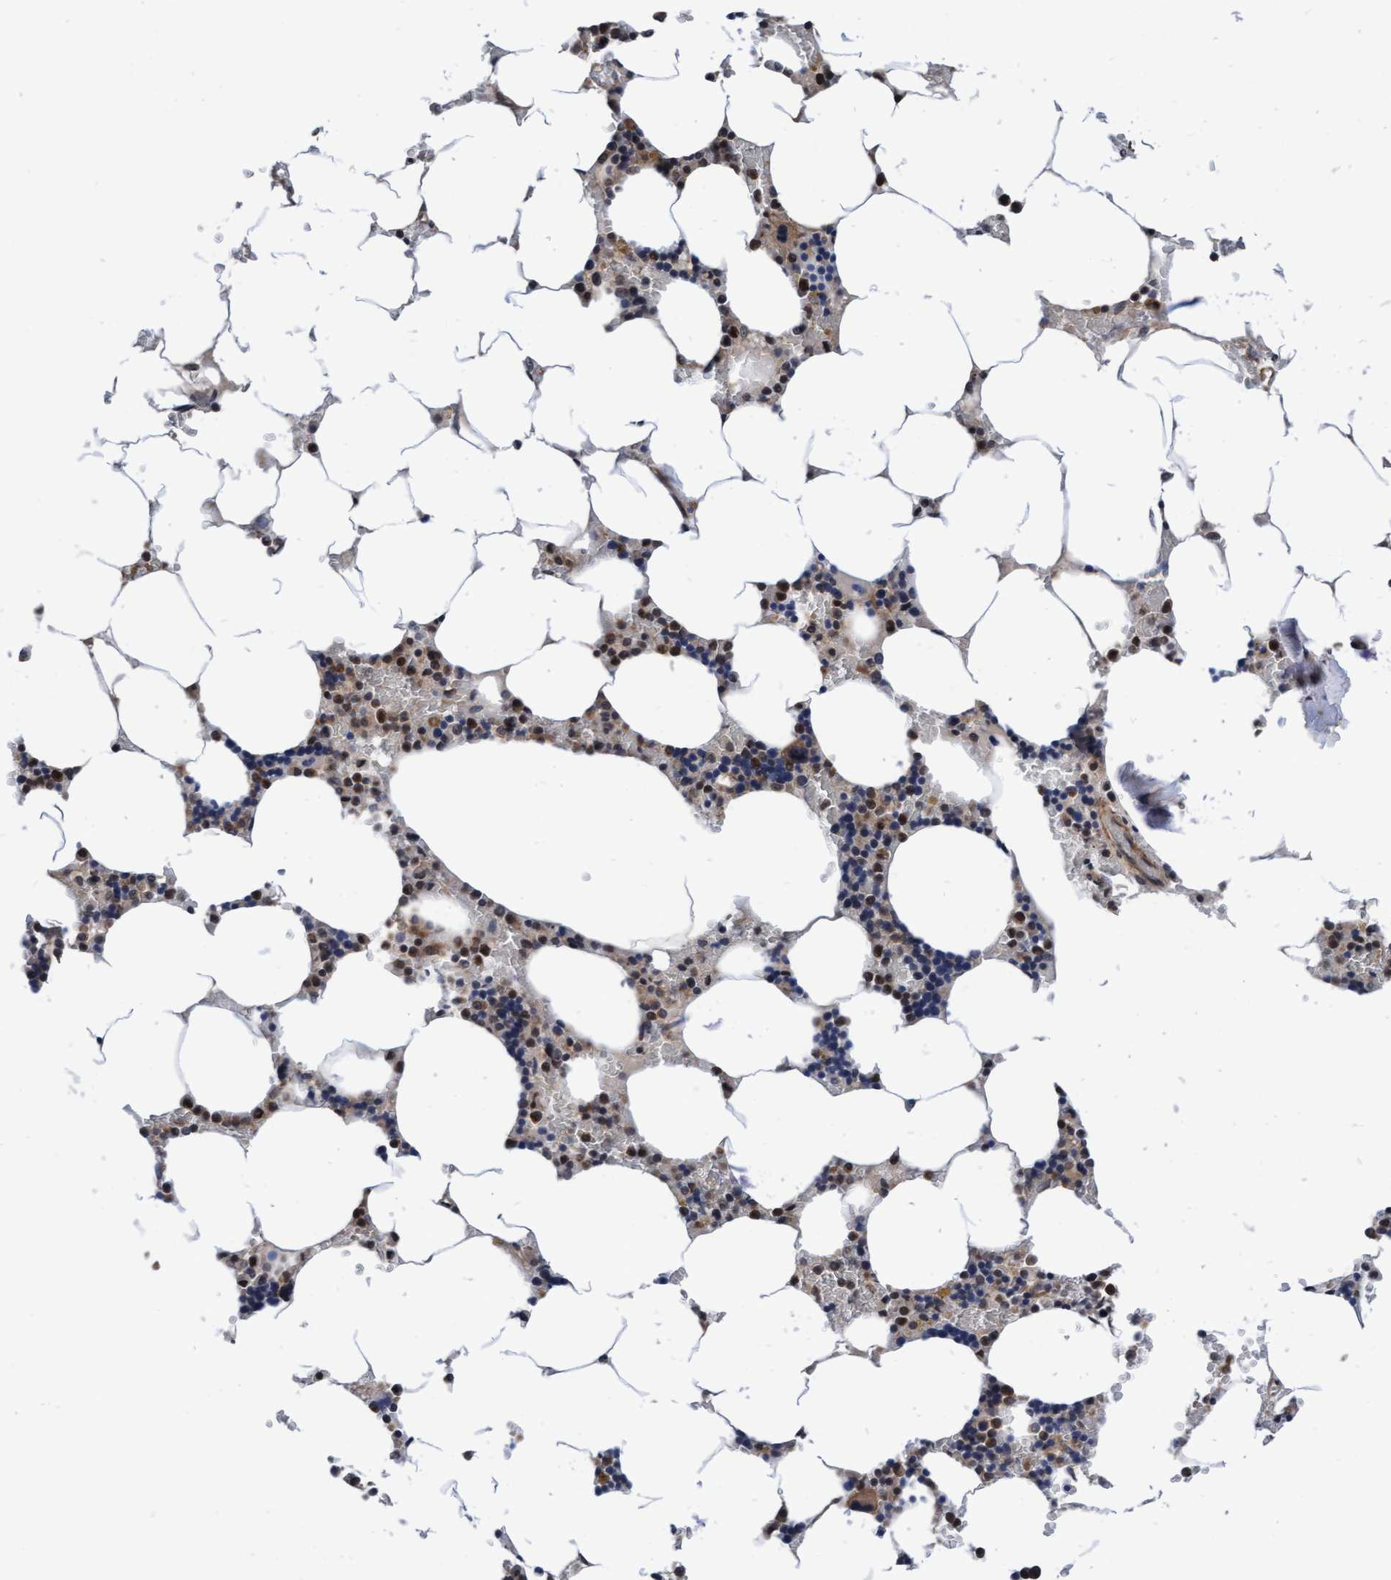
{"staining": {"intensity": "moderate", "quantity": "25%-75%", "location": "cytoplasmic/membranous"}, "tissue": "bone marrow", "cell_type": "Hematopoietic cells", "image_type": "normal", "snomed": [{"axis": "morphology", "description": "Normal tissue, NOS"}, {"axis": "topography", "description": "Bone marrow"}], "caption": "Hematopoietic cells reveal moderate cytoplasmic/membranous expression in about 25%-75% of cells in unremarkable bone marrow.", "gene": "EFCAB13", "patient": {"sex": "male", "age": 70}}